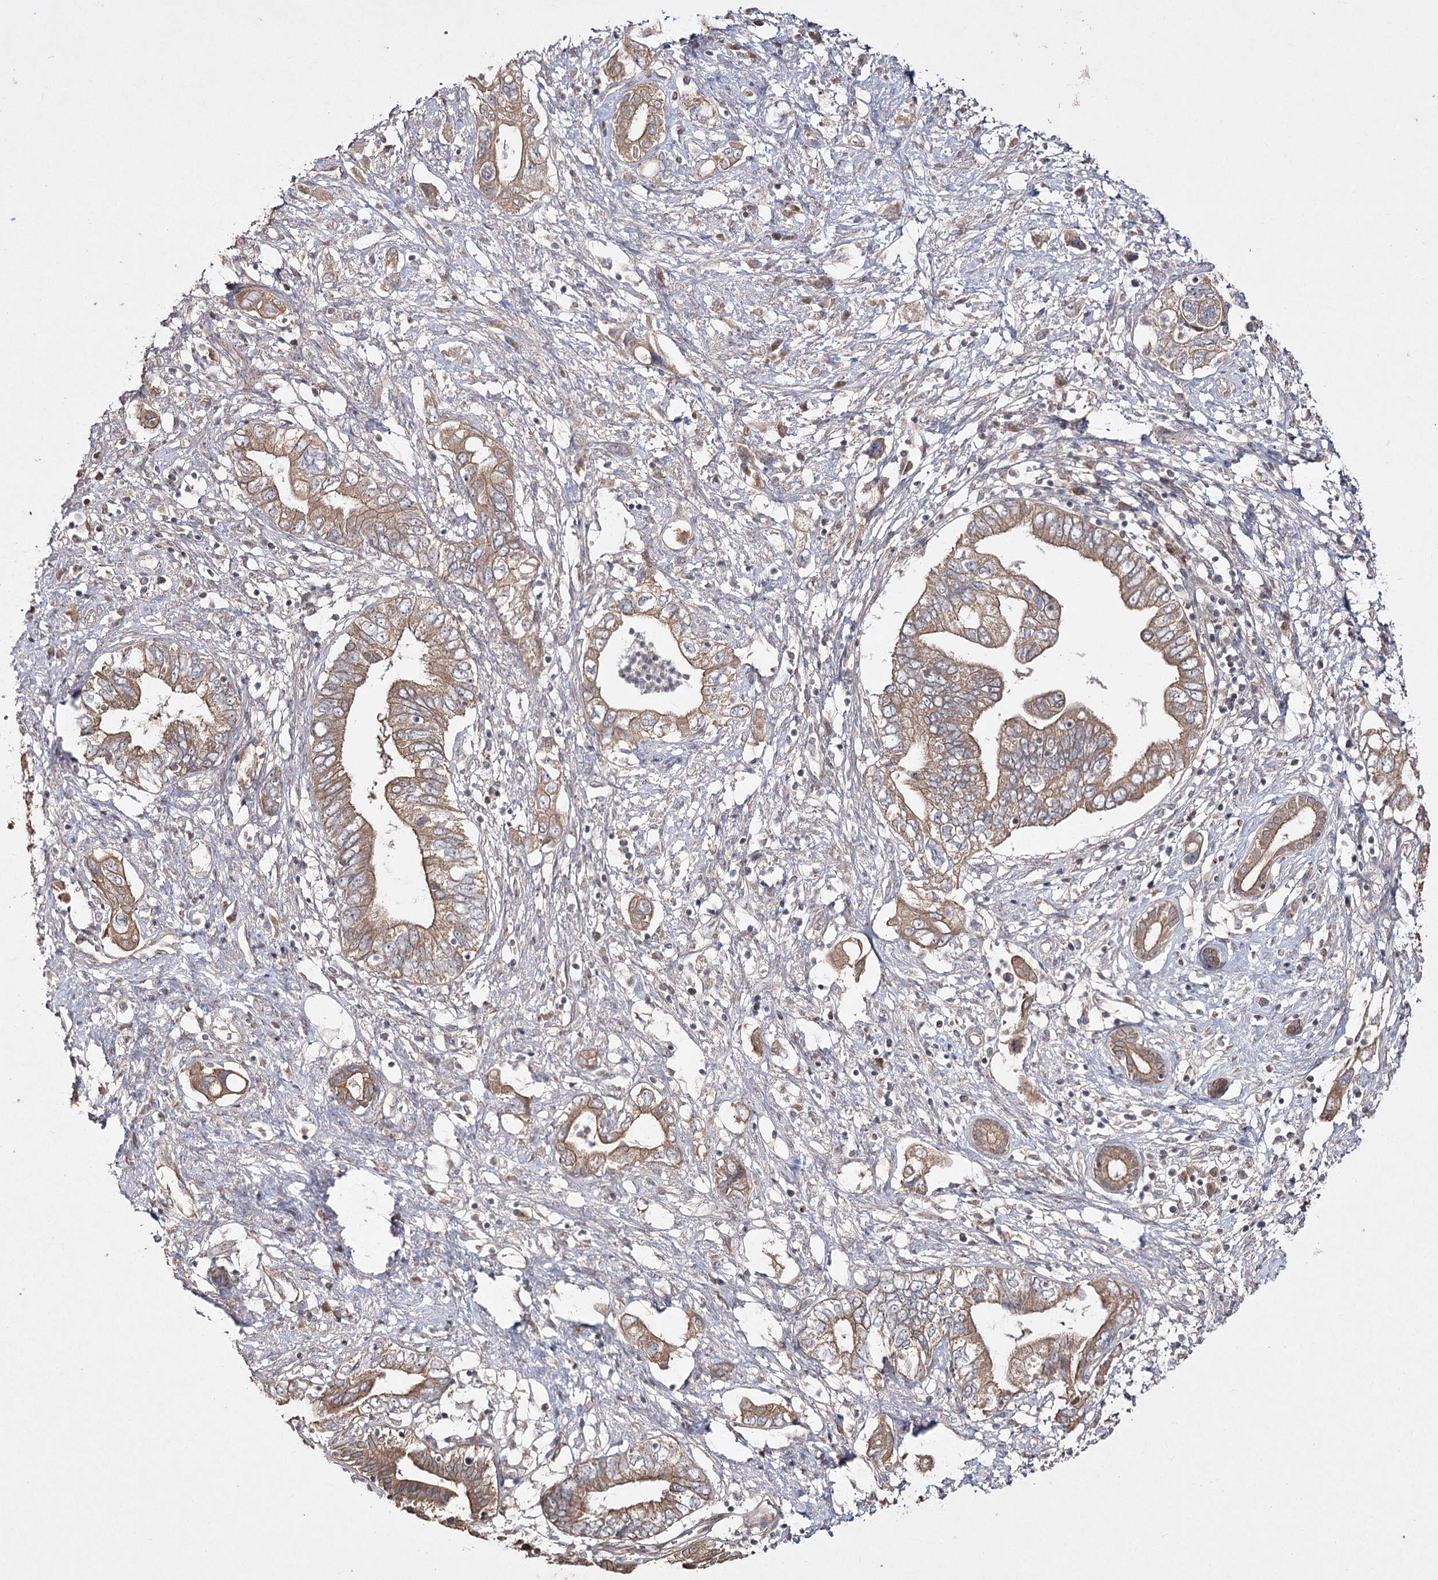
{"staining": {"intensity": "moderate", "quantity": ">75%", "location": "cytoplasmic/membranous"}, "tissue": "pancreatic cancer", "cell_type": "Tumor cells", "image_type": "cancer", "snomed": [{"axis": "morphology", "description": "Adenocarcinoma, NOS"}, {"axis": "topography", "description": "Pancreas"}], "caption": "Tumor cells display moderate cytoplasmic/membranous positivity in about >75% of cells in pancreatic cancer (adenocarcinoma). (Brightfield microscopy of DAB IHC at high magnification).", "gene": "FANCL", "patient": {"sex": "female", "age": 73}}